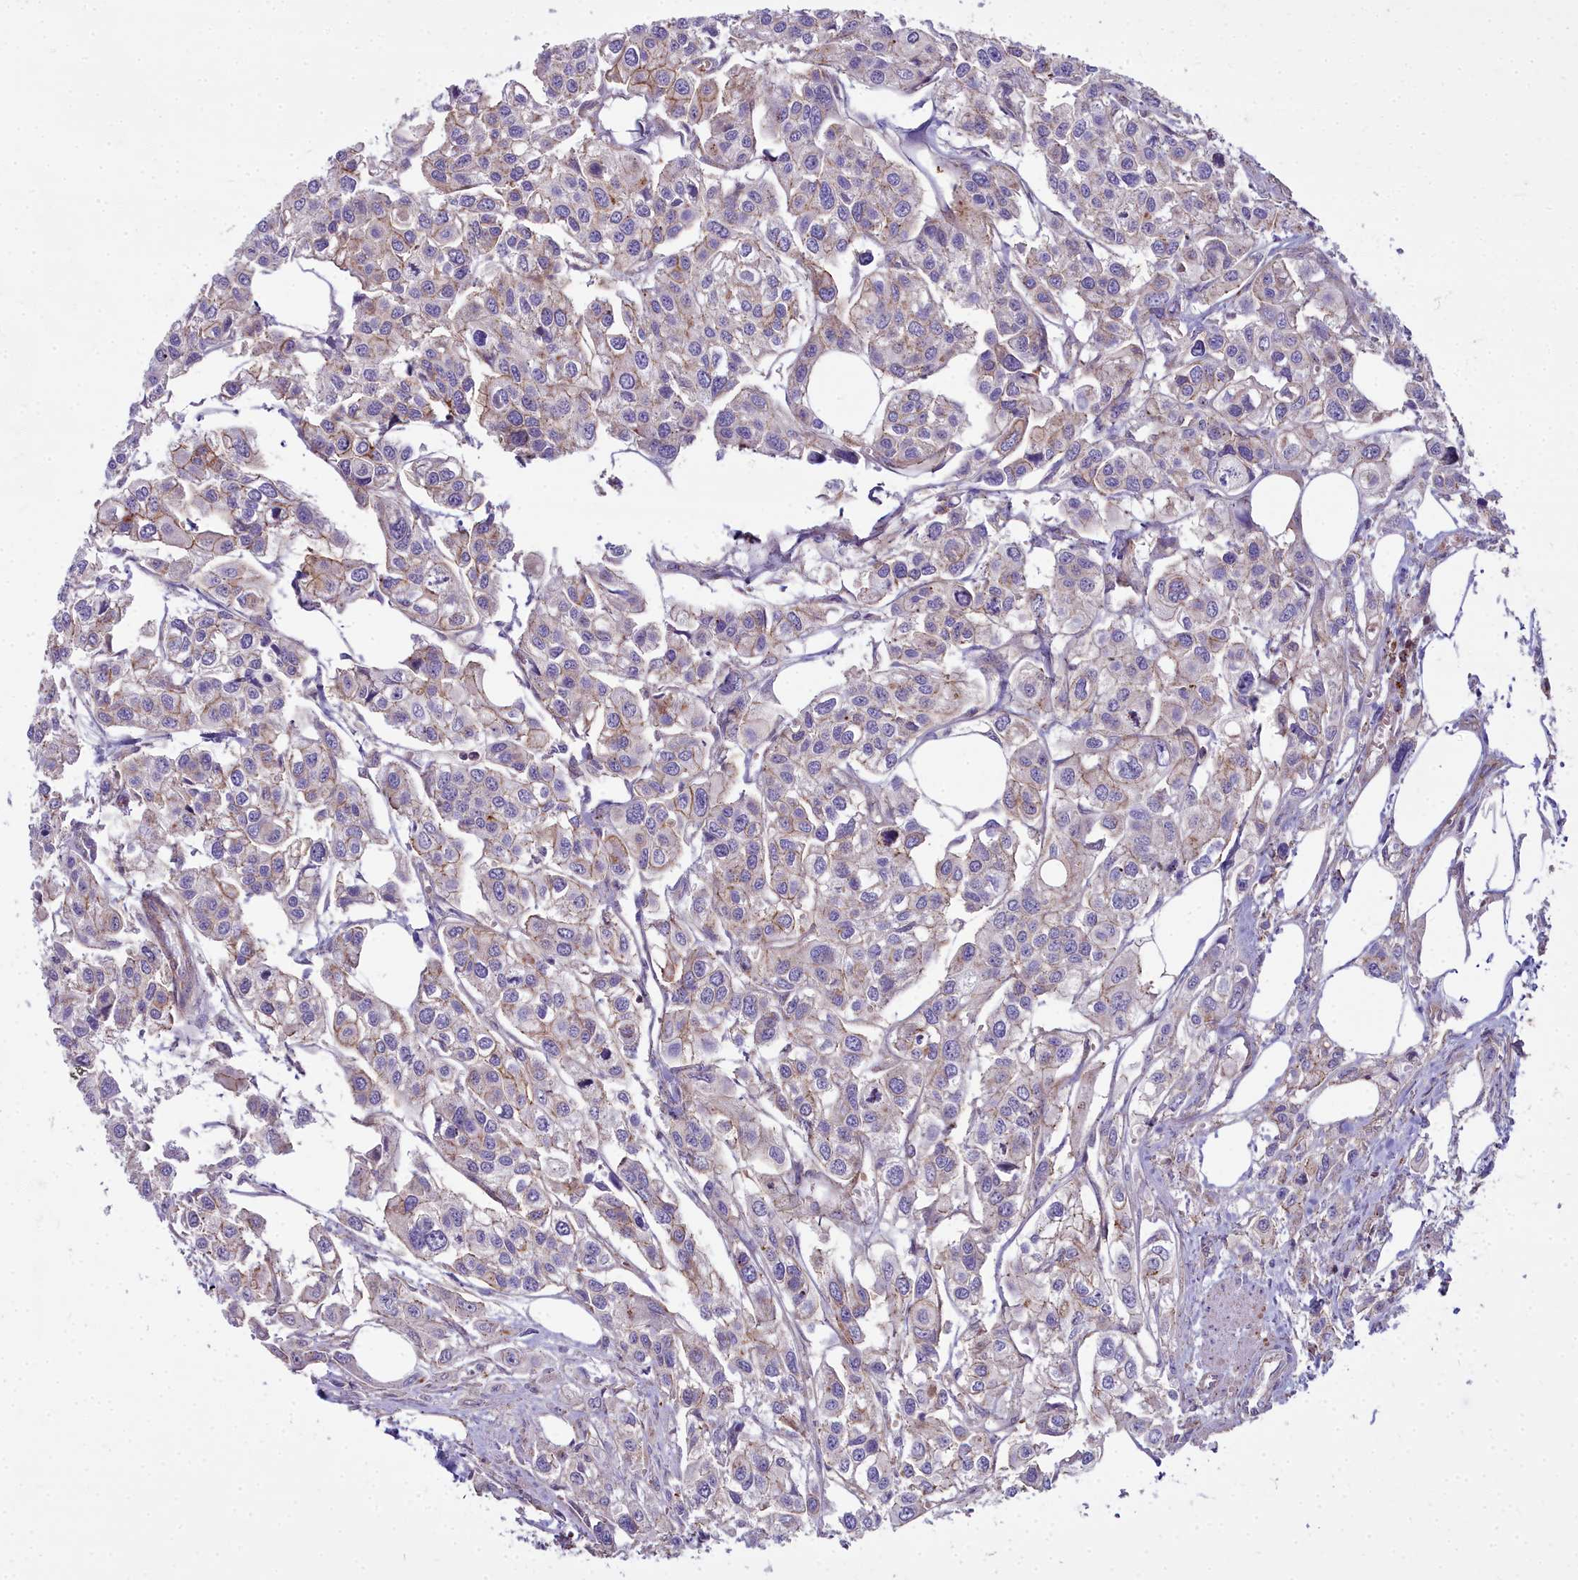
{"staining": {"intensity": "moderate", "quantity": "<25%", "location": "cytoplasmic/membranous"}, "tissue": "urothelial cancer", "cell_type": "Tumor cells", "image_type": "cancer", "snomed": [{"axis": "morphology", "description": "Urothelial carcinoma, High grade"}, {"axis": "topography", "description": "Urinary bladder"}], "caption": "Immunohistochemistry image of neoplastic tissue: human urothelial cancer stained using immunohistochemistry (IHC) reveals low levels of moderate protein expression localized specifically in the cytoplasmic/membranous of tumor cells, appearing as a cytoplasmic/membranous brown color.", "gene": "FRMPD1", "patient": {"sex": "male", "age": 67}}